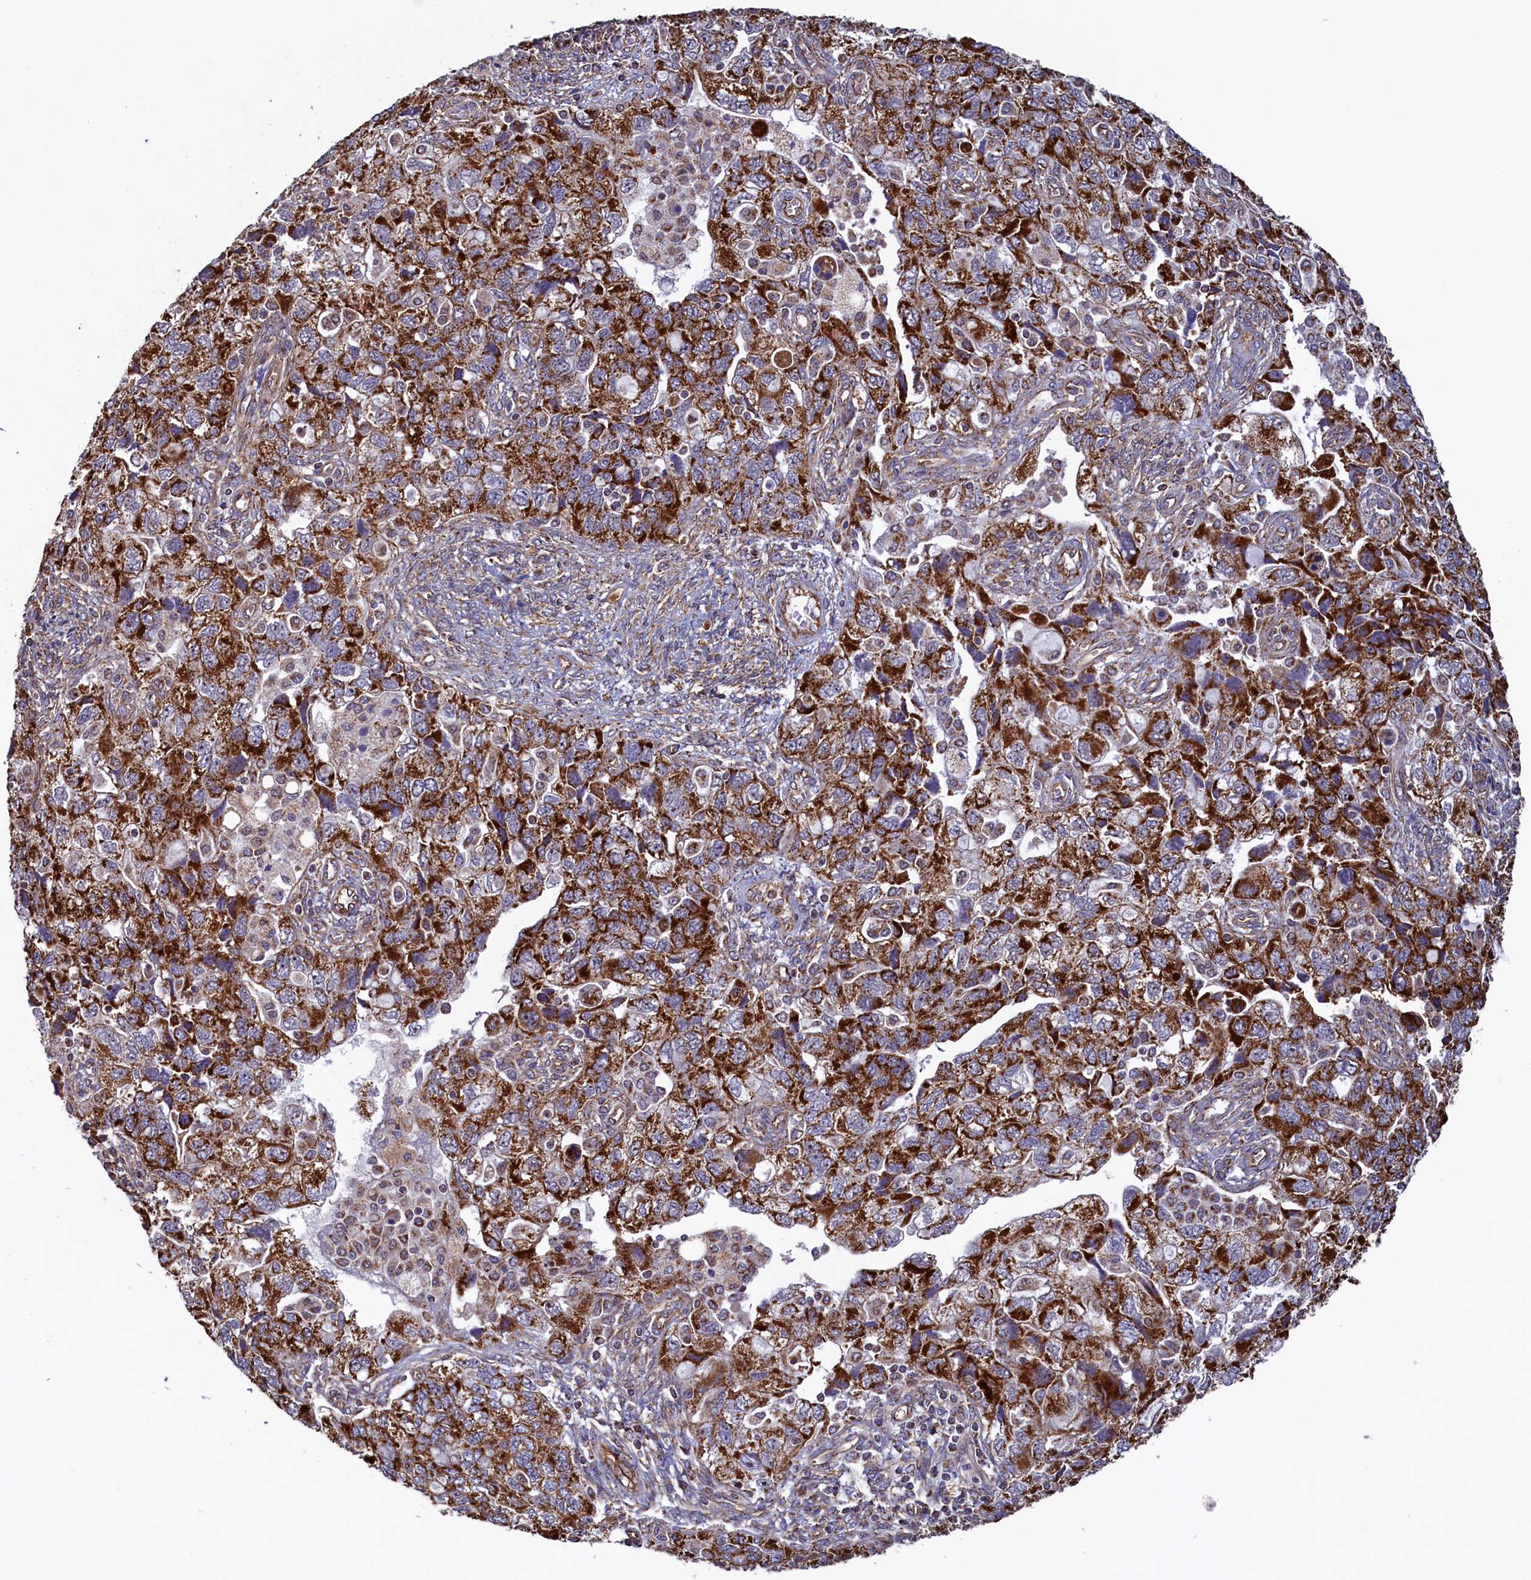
{"staining": {"intensity": "strong", "quantity": ">75%", "location": "cytoplasmic/membranous"}, "tissue": "ovarian cancer", "cell_type": "Tumor cells", "image_type": "cancer", "snomed": [{"axis": "morphology", "description": "Carcinoma, NOS"}, {"axis": "morphology", "description": "Cystadenocarcinoma, serous, NOS"}, {"axis": "topography", "description": "Ovary"}], "caption": "Tumor cells reveal high levels of strong cytoplasmic/membranous positivity in approximately >75% of cells in human ovarian cancer. (DAB (3,3'-diaminobenzidine) IHC with brightfield microscopy, high magnification).", "gene": "UBE3B", "patient": {"sex": "female", "age": 69}}